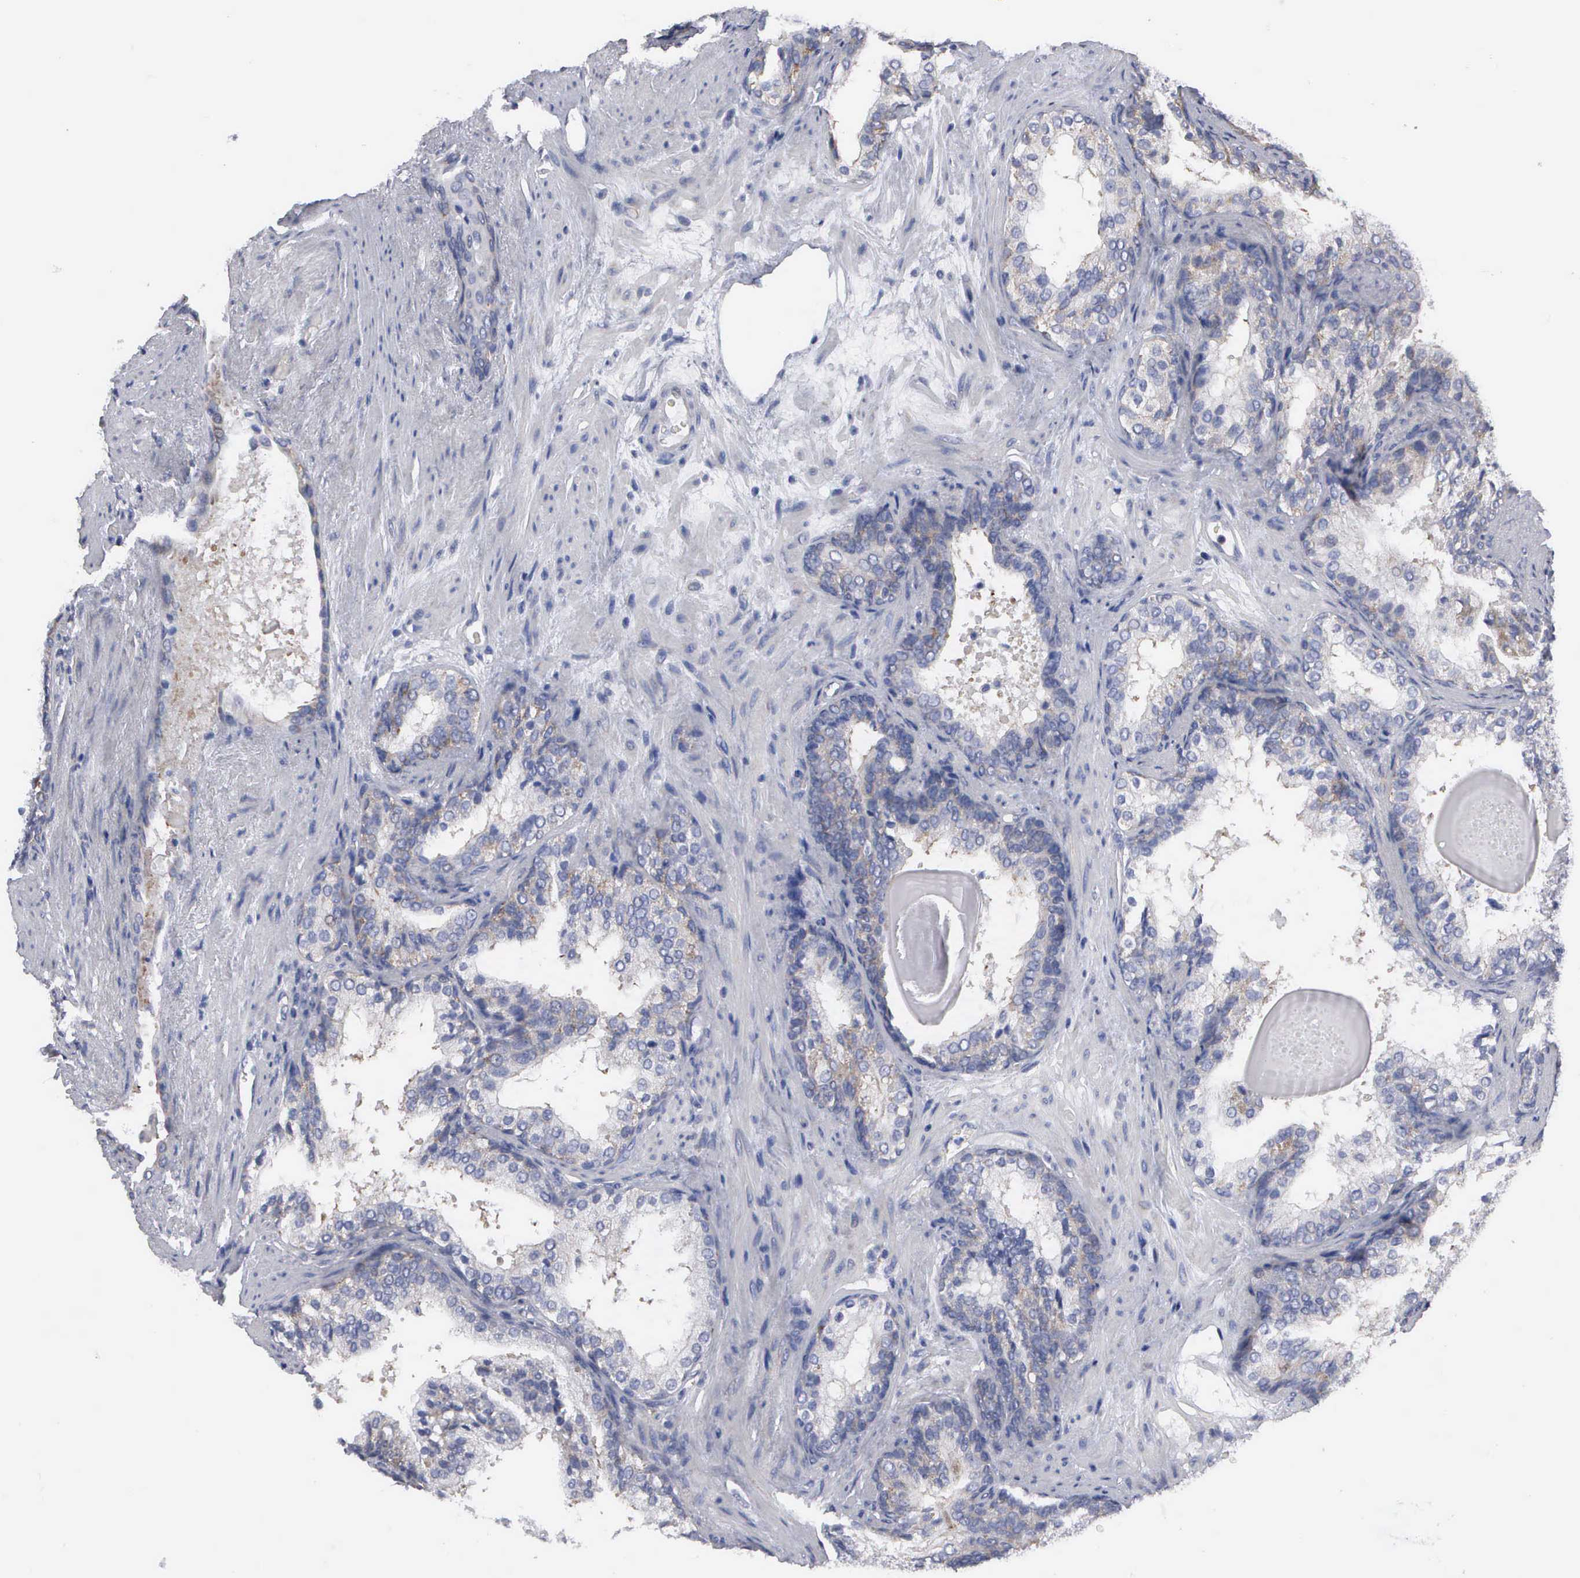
{"staining": {"intensity": "weak", "quantity": "<25%", "location": "cytoplasmic/membranous"}, "tissue": "prostate cancer", "cell_type": "Tumor cells", "image_type": "cancer", "snomed": [{"axis": "morphology", "description": "Adenocarcinoma, Low grade"}, {"axis": "topography", "description": "Prostate"}], "caption": "Human prostate low-grade adenocarcinoma stained for a protein using immunohistochemistry shows no expression in tumor cells.", "gene": "TXLNG", "patient": {"sex": "male", "age": 69}}